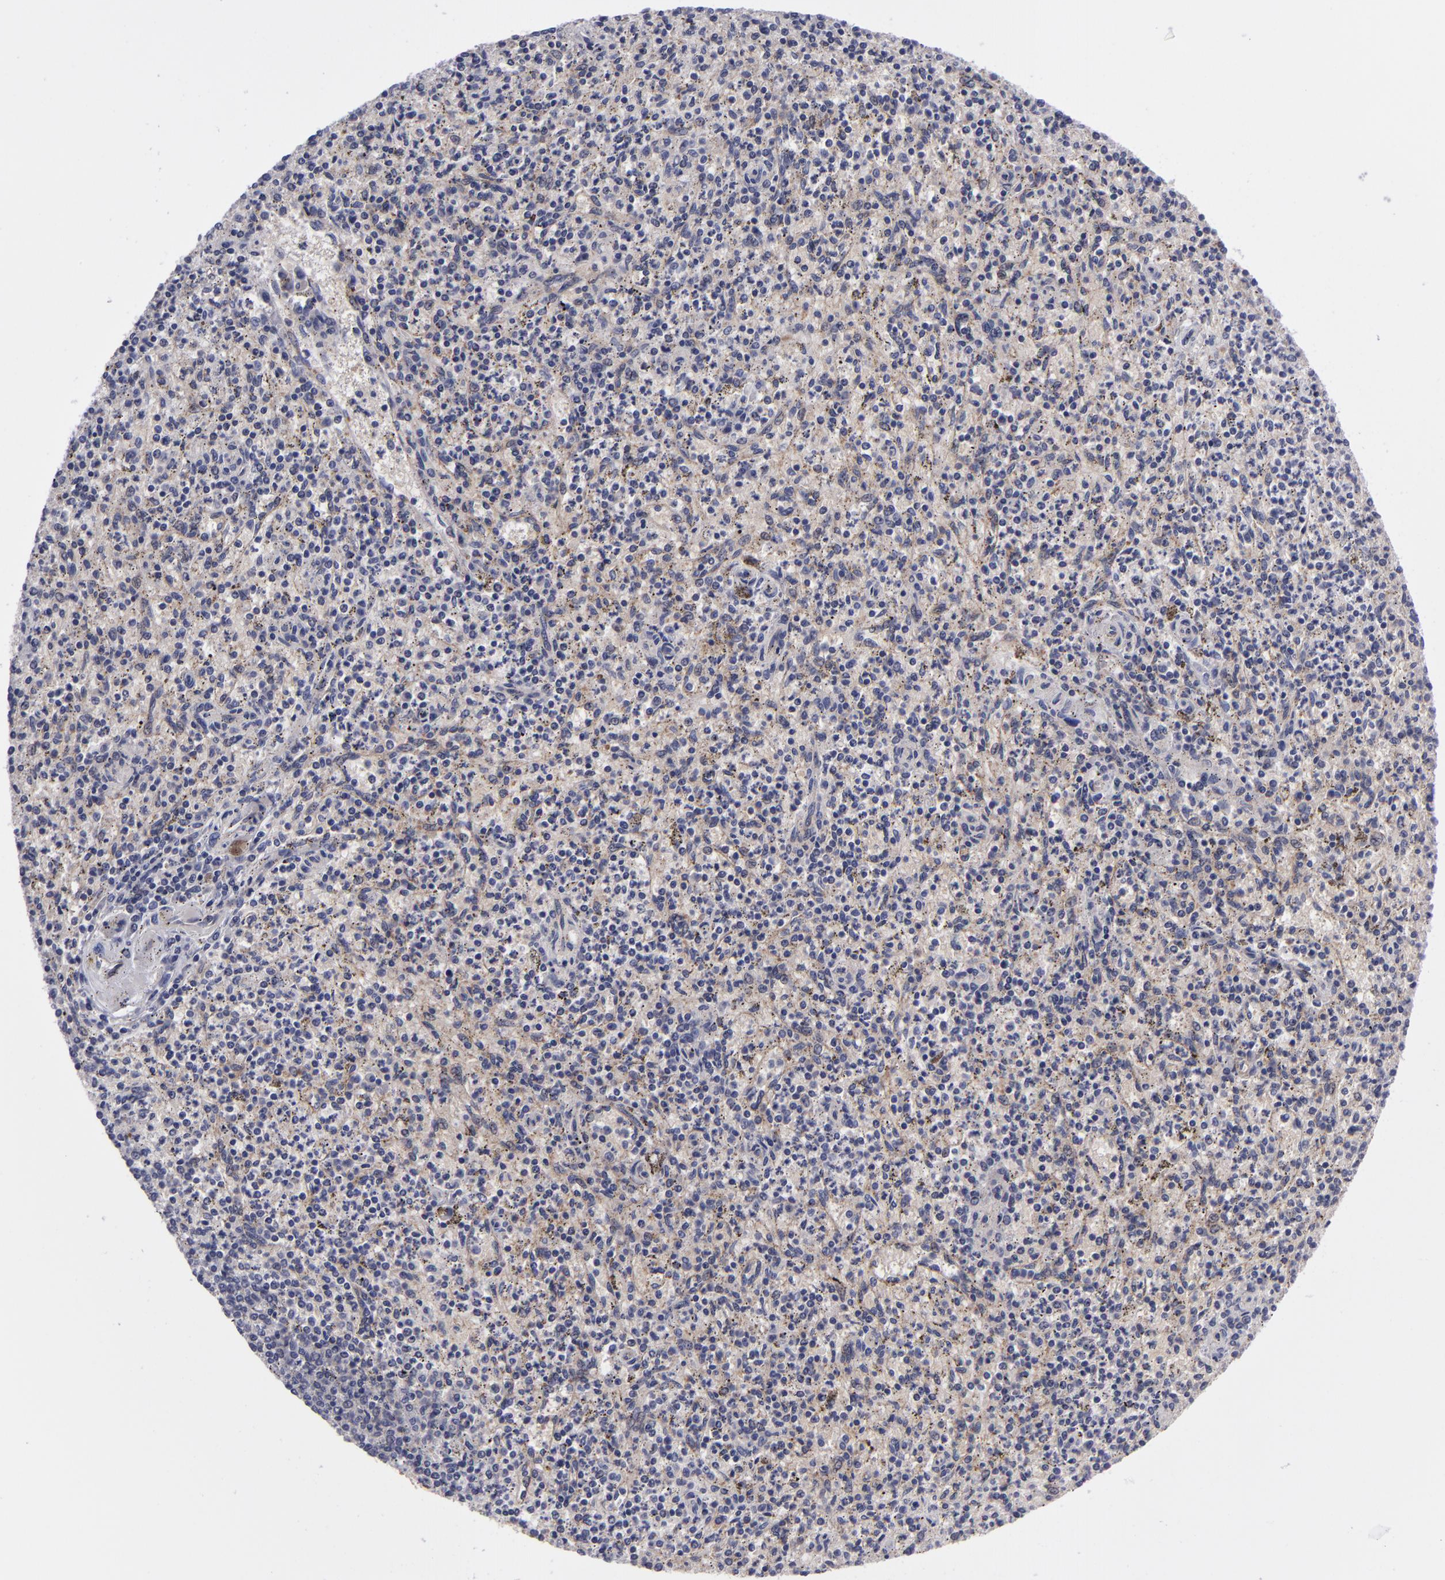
{"staining": {"intensity": "negative", "quantity": "none", "location": "none"}, "tissue": "spleen", "cell_type": "Cells in red pulp", "image_type": "normal", "snomed": [{"axis": "morphology", "description": "Normal tissue, NOS"}, {"axis": "topography", "description": "Spleen"}], "caption": "A high-resolution histopathology image shows immunohistochemistry staining of benign spleen, which shows no significant staining in cells in red pulp.", "gene": "CTNNB1", "patient": {"sex": "male", "age": 72}}